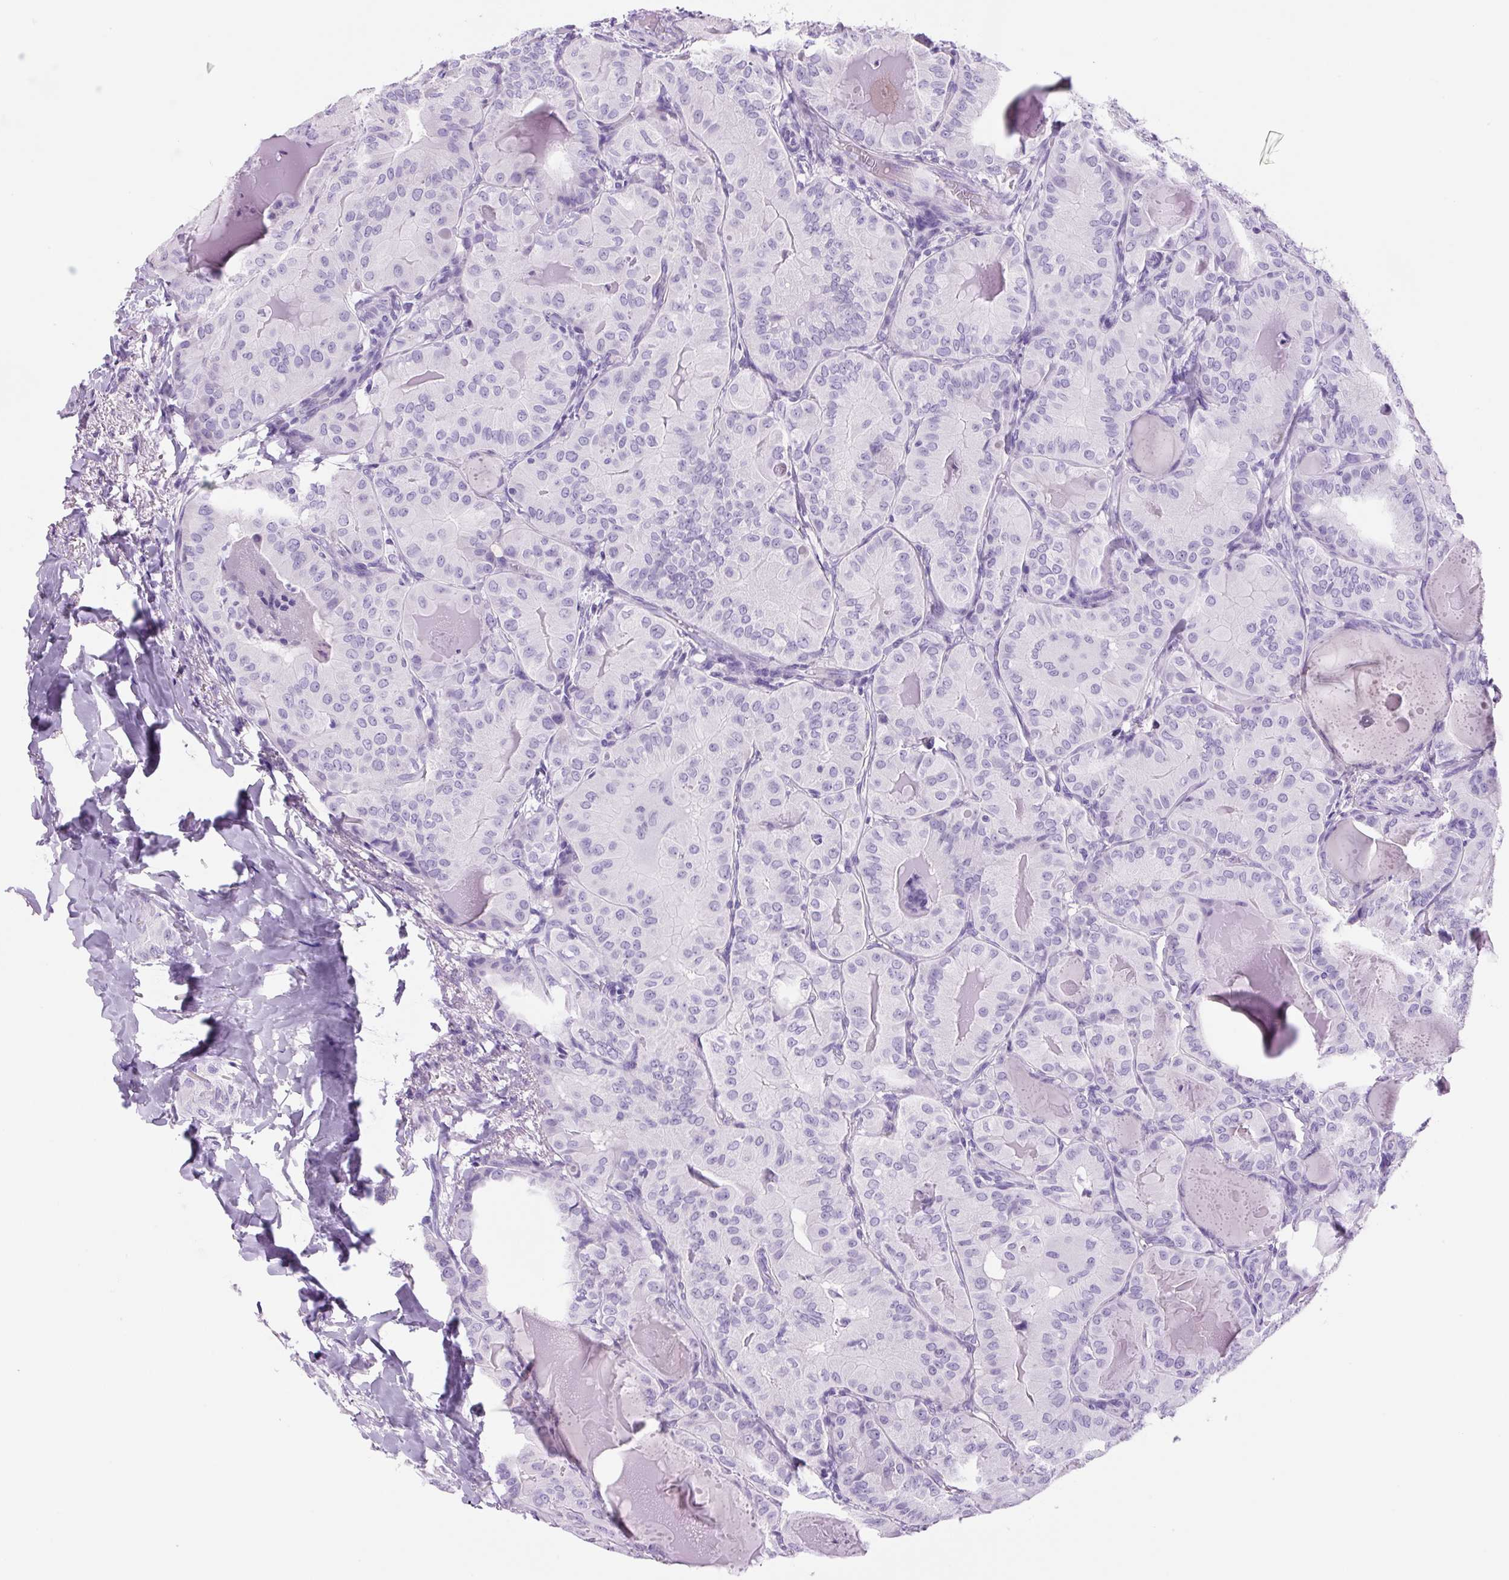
{"staining": {"intensity": "negative", "quantity": "none", "location": "none"}, "tissue": "thyroid cancer", "cell_type": "Tumor cells", "image_type": "cancer", "snomed": [{"axis": "morphology", "description": "Papillary adenocarcinoma, NOS"}, {"axis": "topography", "description": "Thyroid gland"}], "caption": "Micrograph shows no significant protein positivity in tumor cells of thyroid papillary adenocarcinoma. Nuclei are stained in blue.", "gene": "PRRT1", "patient": {"sex": "female", "age": 68}}